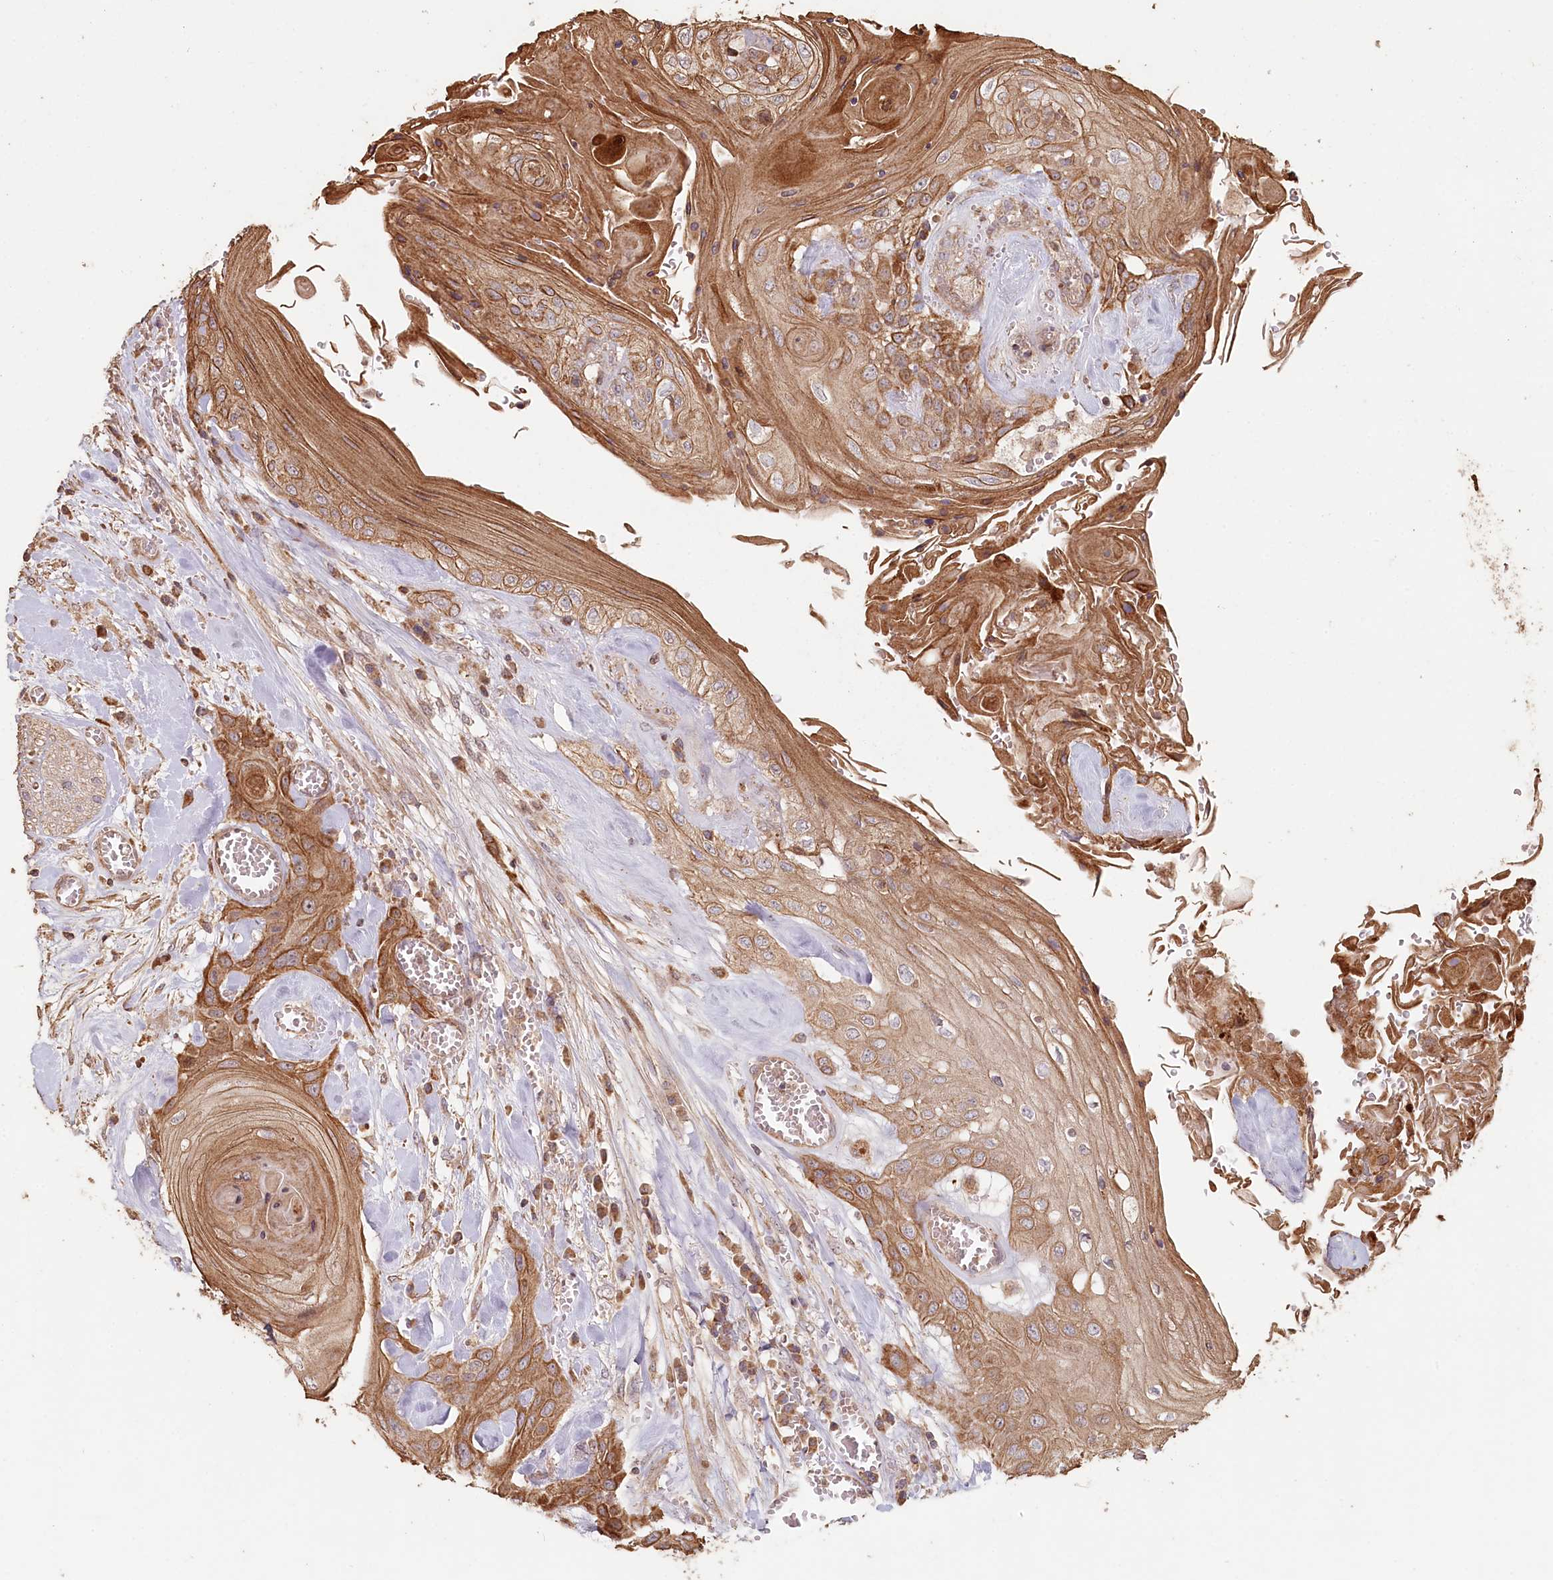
{"staining": {"intensity": "moderate", "quantity": ">75%", "location": "cytoplasmic/membranous"}, "tissue": "head and neck cancer", "cell_type": "Tumor cells", "image_type": "cancer", "snomed": [{"axis": "morphology", "description": "Squamous cell carcinoma, NOS"}, {"axis": "topography", "description": "Head-Neck"}], "caption": "Immunohistochemical staining of head and neck cancer (squamous cell carcinoma) demonstrates moderate cytoplasmic/membranous protein positivity in about >75% of tumor cells.", "gene": "HAL", "patient": {"sex": "female", "age": 43}}